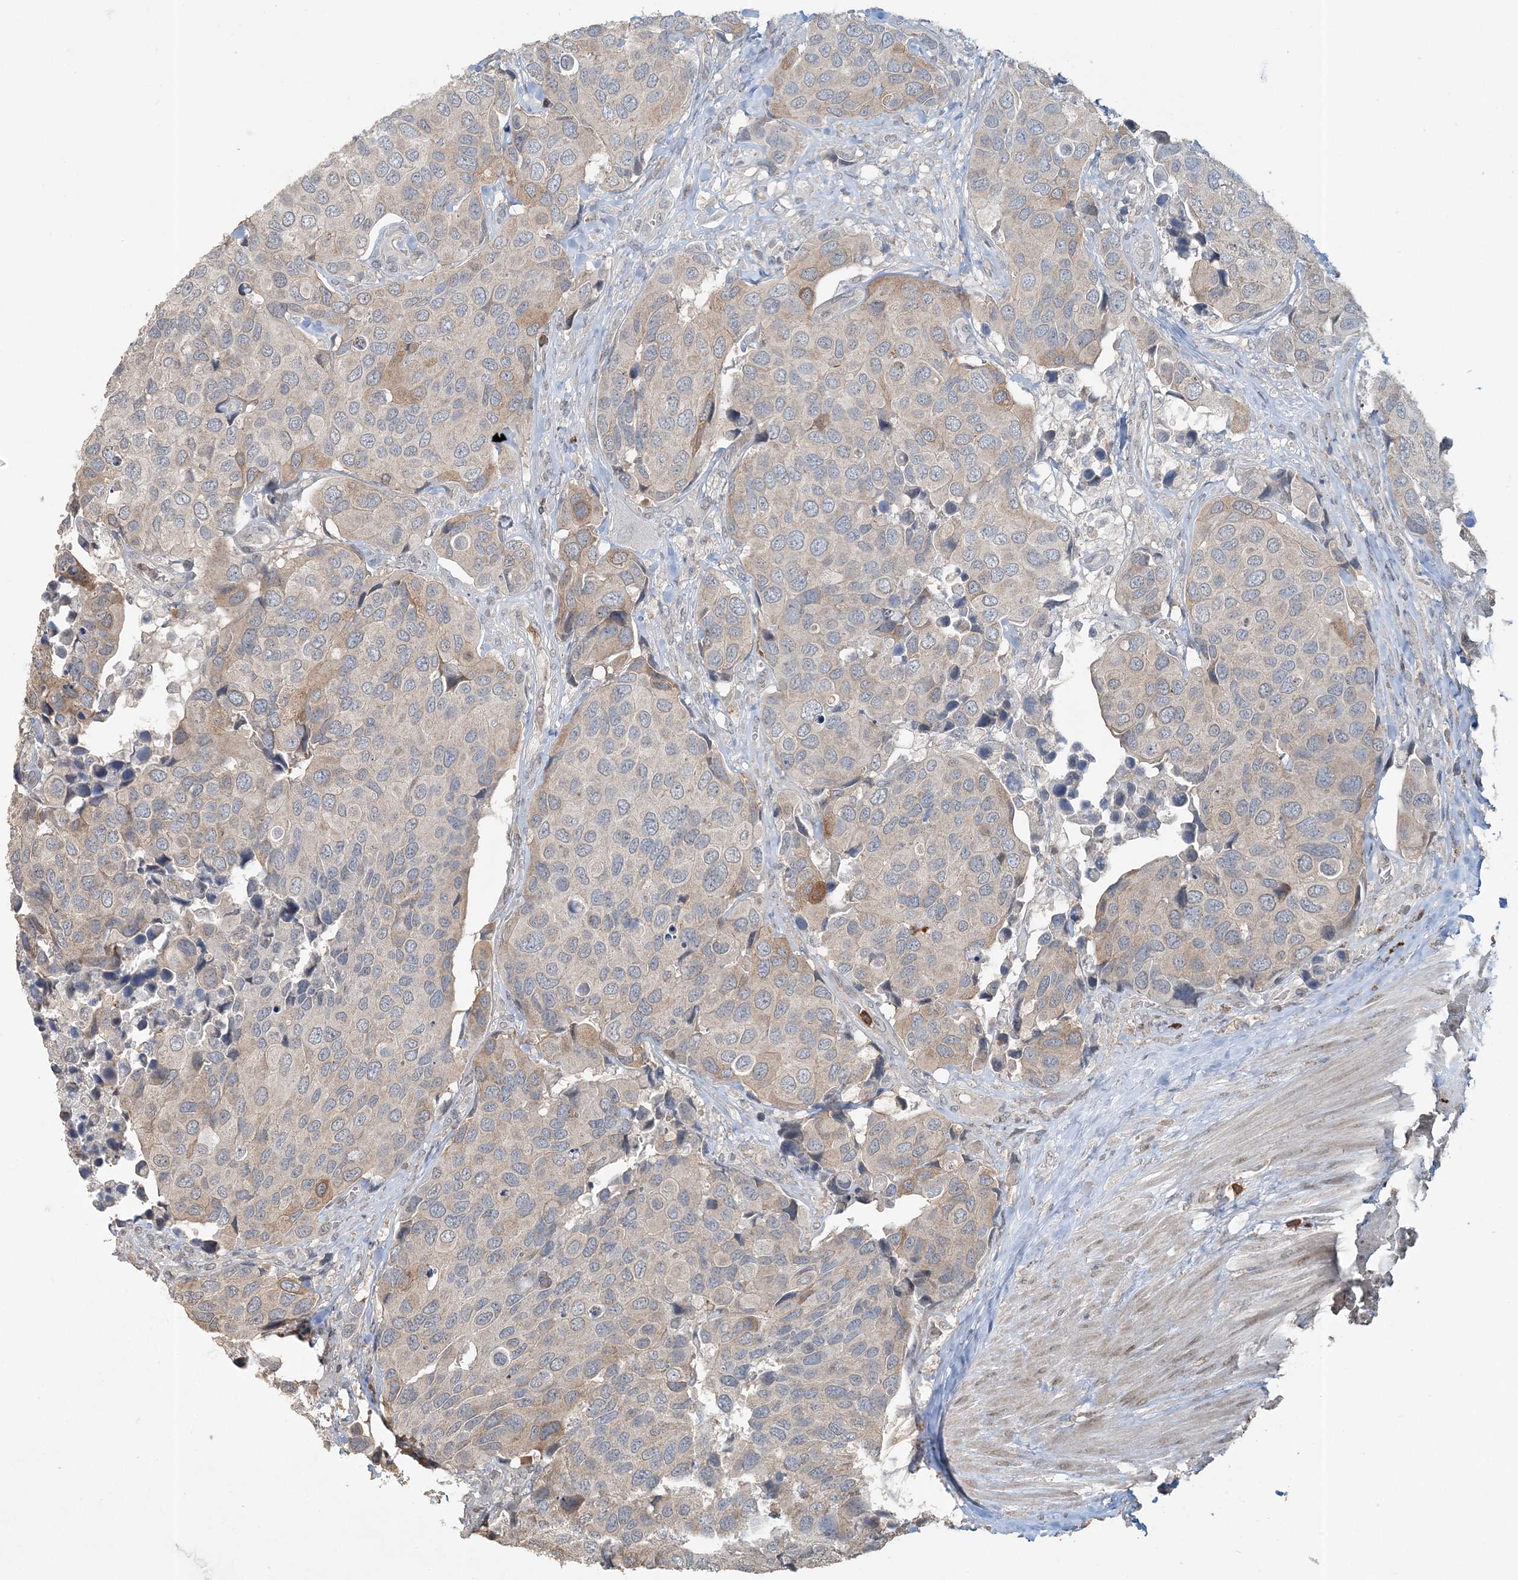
{"staining": {"intensity": "weak", "quantity": "<25%", "location": "cytoplasmic/membranous"}, "tissue": "urothelial cancer", "cell_type": "Tumor cells", "image_type": "cancer", "snomed": [{"axis": "morphology", "description": "Urothelial carcinoma, High grade"}, {"axis": "topography", "description": "Urinary bladder"}], "caption": "A histopathology image of human urothelial cancer is negative for staining in tumor cells.", "gene": "FAM110A", "patient": {"sex": "male", "age": 74}}